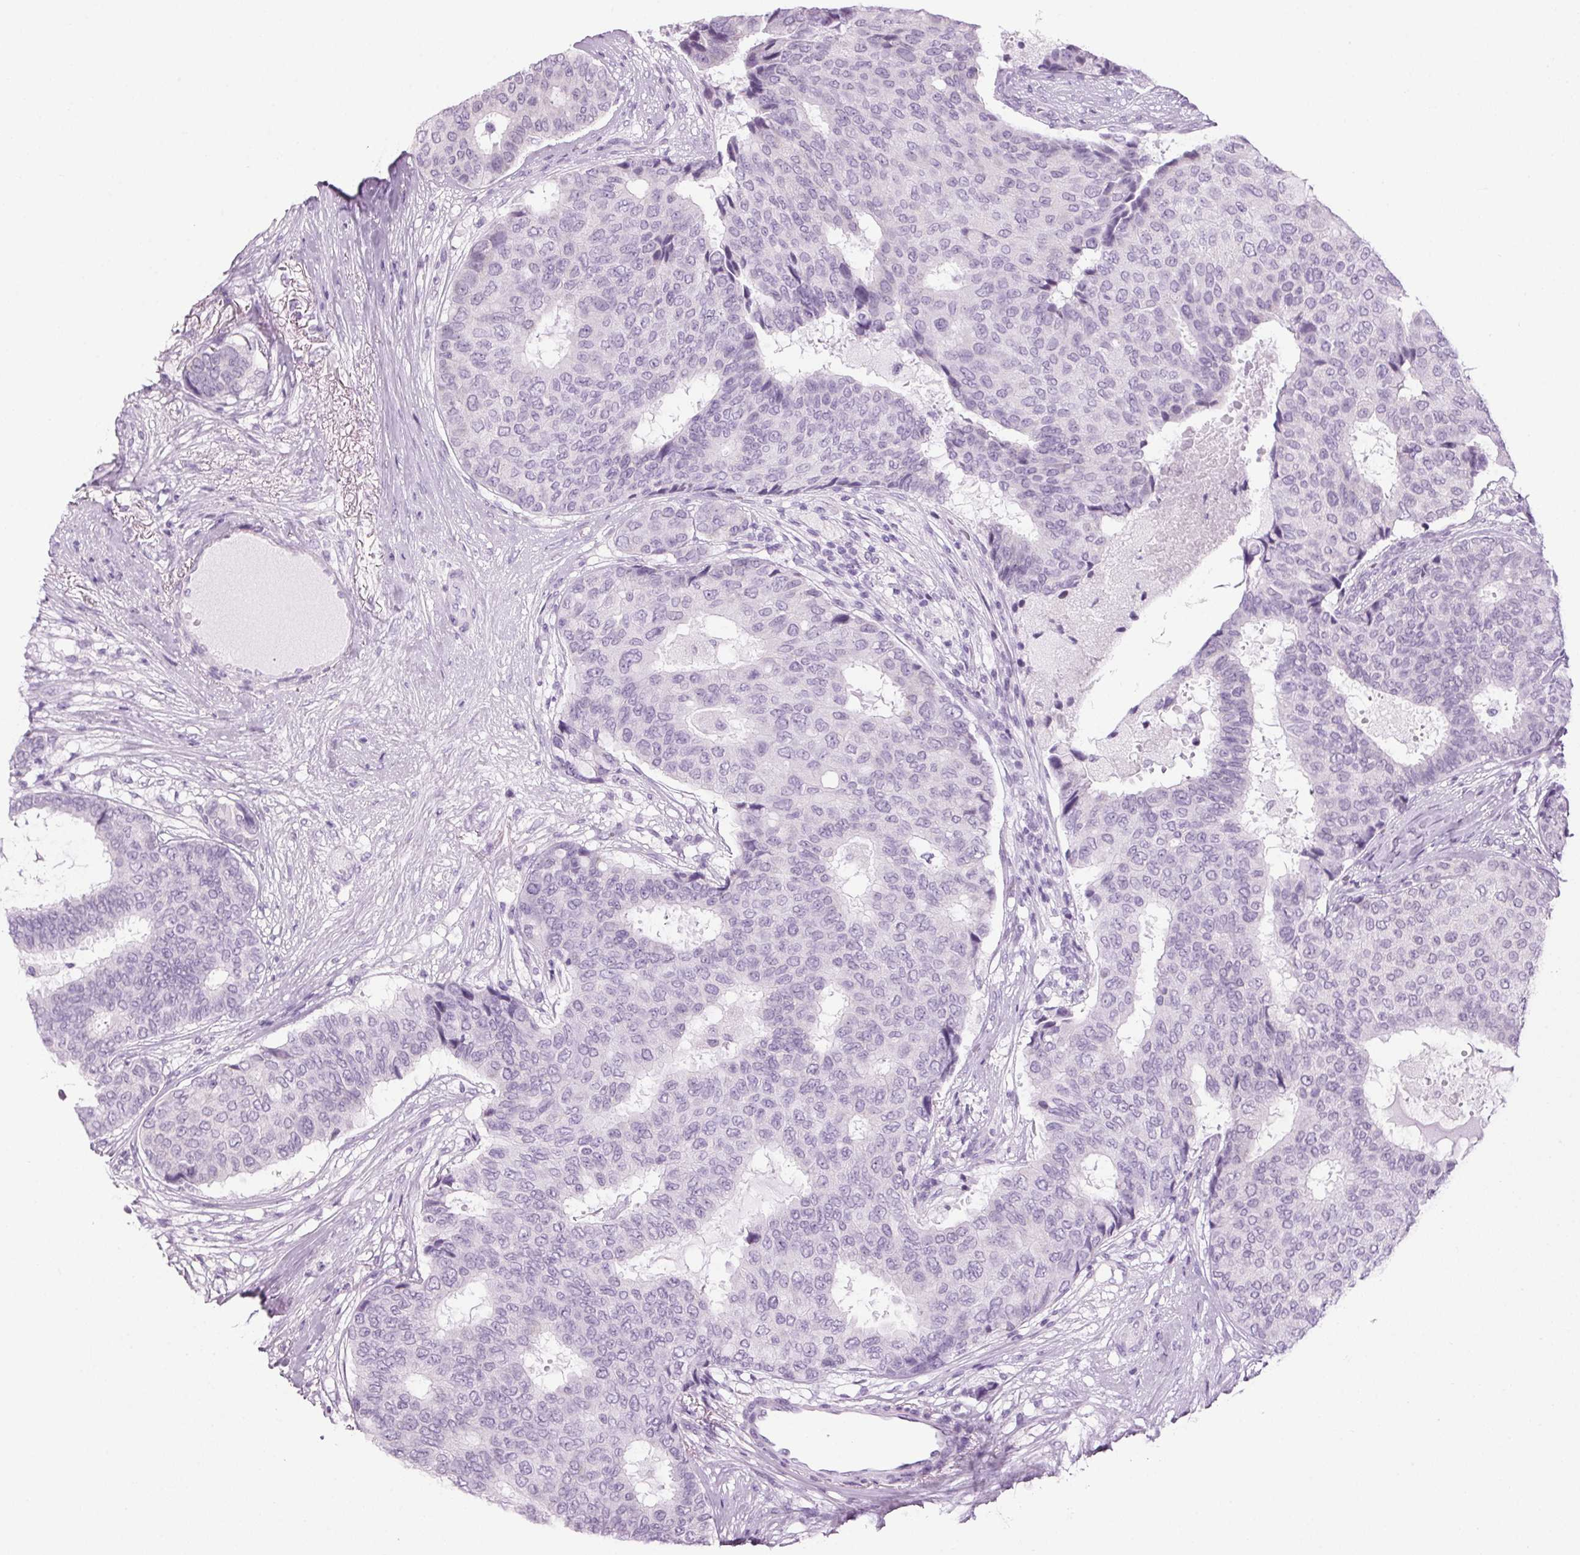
{"staining": {"intensity": "negative", "quantity": "none", "location": "none"}, "tissue": "breast cancer", "cell_type": "Tumor cells", "image_type": "cancer", "snomed": [{"axis": "morphology", "description": "Duct carcinoma"}, {"axis": "topography", "description": "Breast"}], "caption": "This micrograph is of invasive ductal carcinoma (breast) stained with immunohistochemistry (IHC) to label a protein in brown with the nuclei are counter-stained blue. There is no expression in tumor cells.", "gene": "PPP1R1A", "patient": {"sex": "female", "age": 75}}